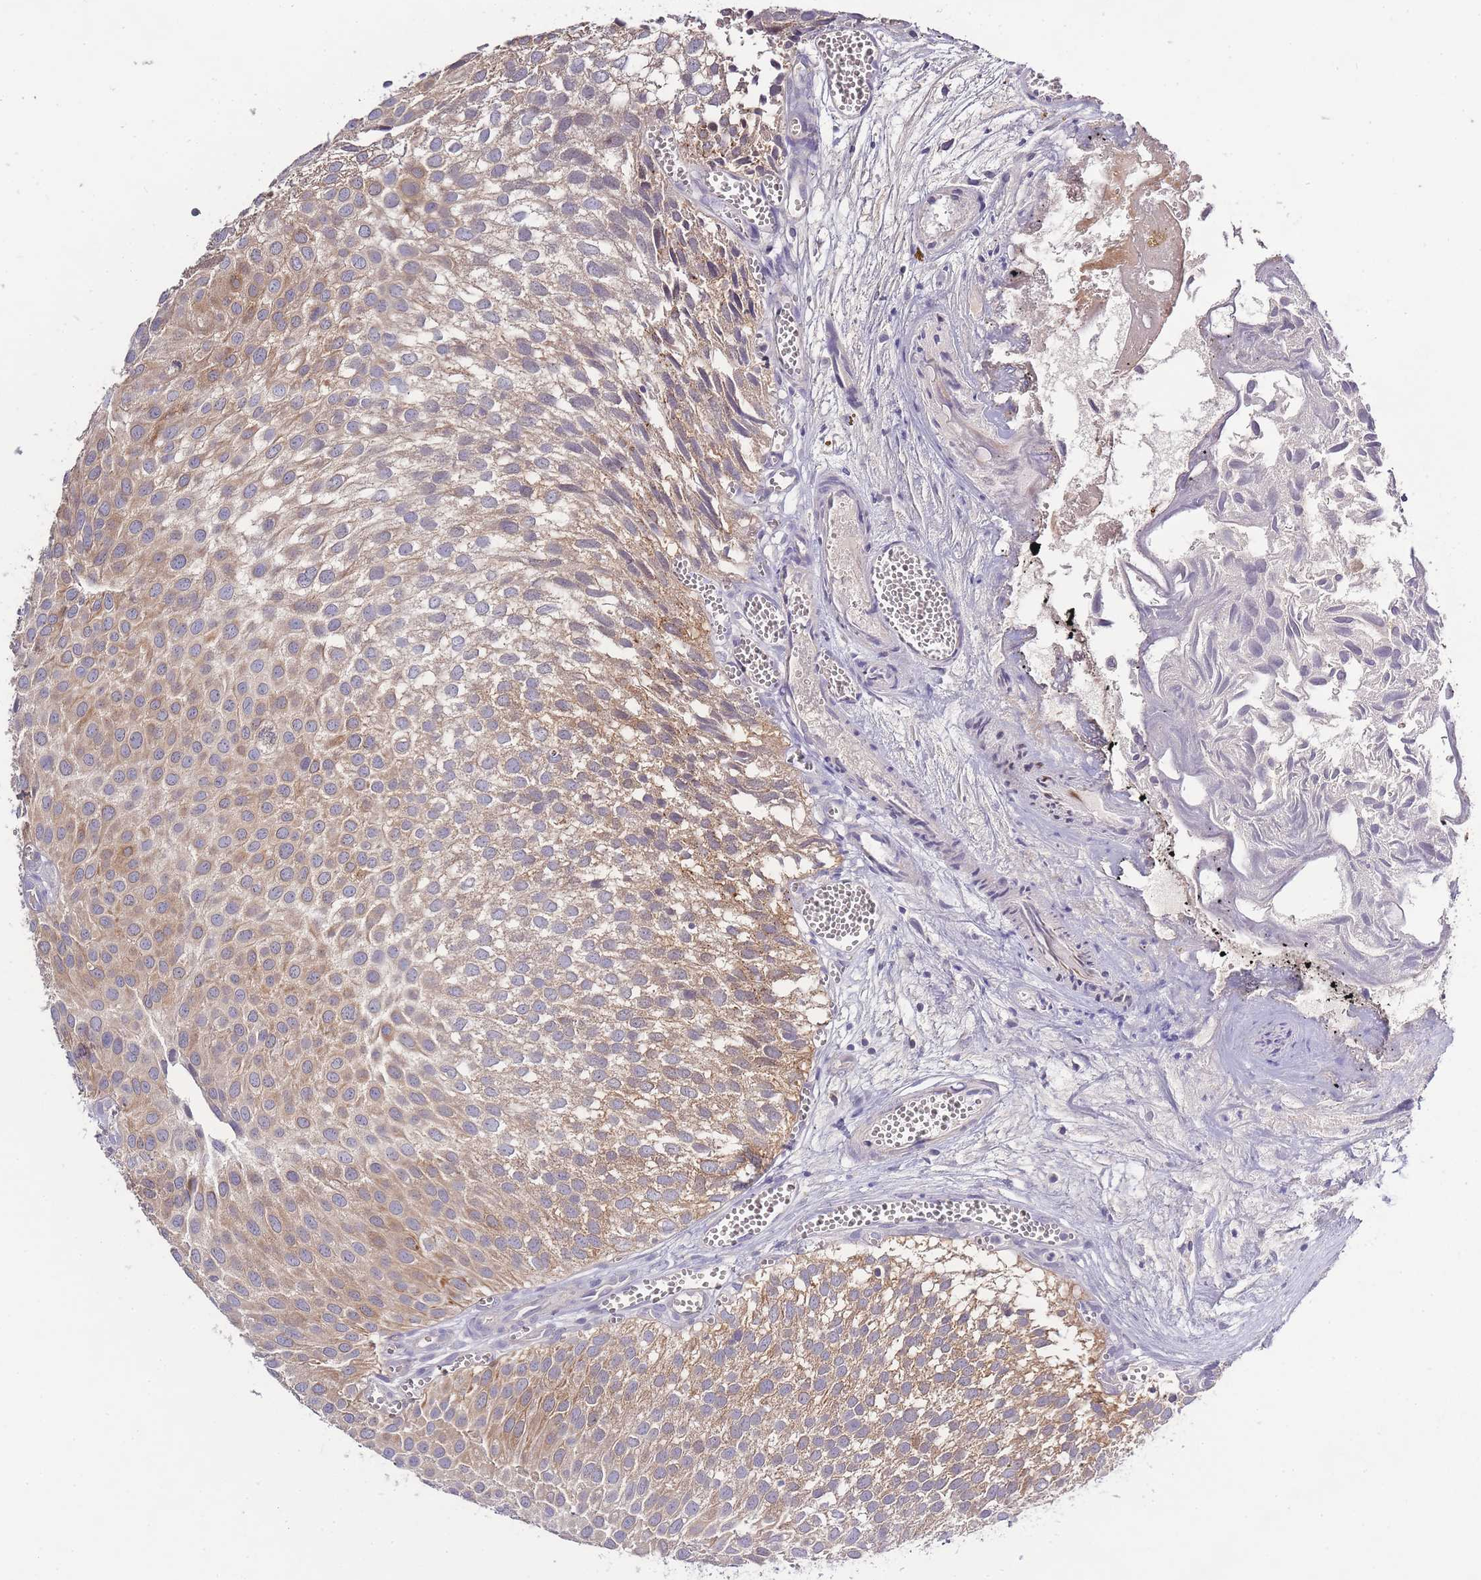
{"staining": {"intensity": "moderate", "quantity": ">75%", "location": "cytoplasmic/membranous"}, "tissue": "urothelial cancer", "cell_type": "Tumor cells", "image_type": "cancer", "snomed": [{"axis": "morphology", "description": "Urothelial carcinoma, Low grade"}, {"axis": "topography", "description": "Urinary bladder"}], "caption": "IHC (DAB) staining of human urothelial cancer reveals moderate cytoplasmic/membranous protein positivity in about >75% of tumor cells.", "gene": "SPHKAP", "patient": {"sex": "male", "age": 88}}